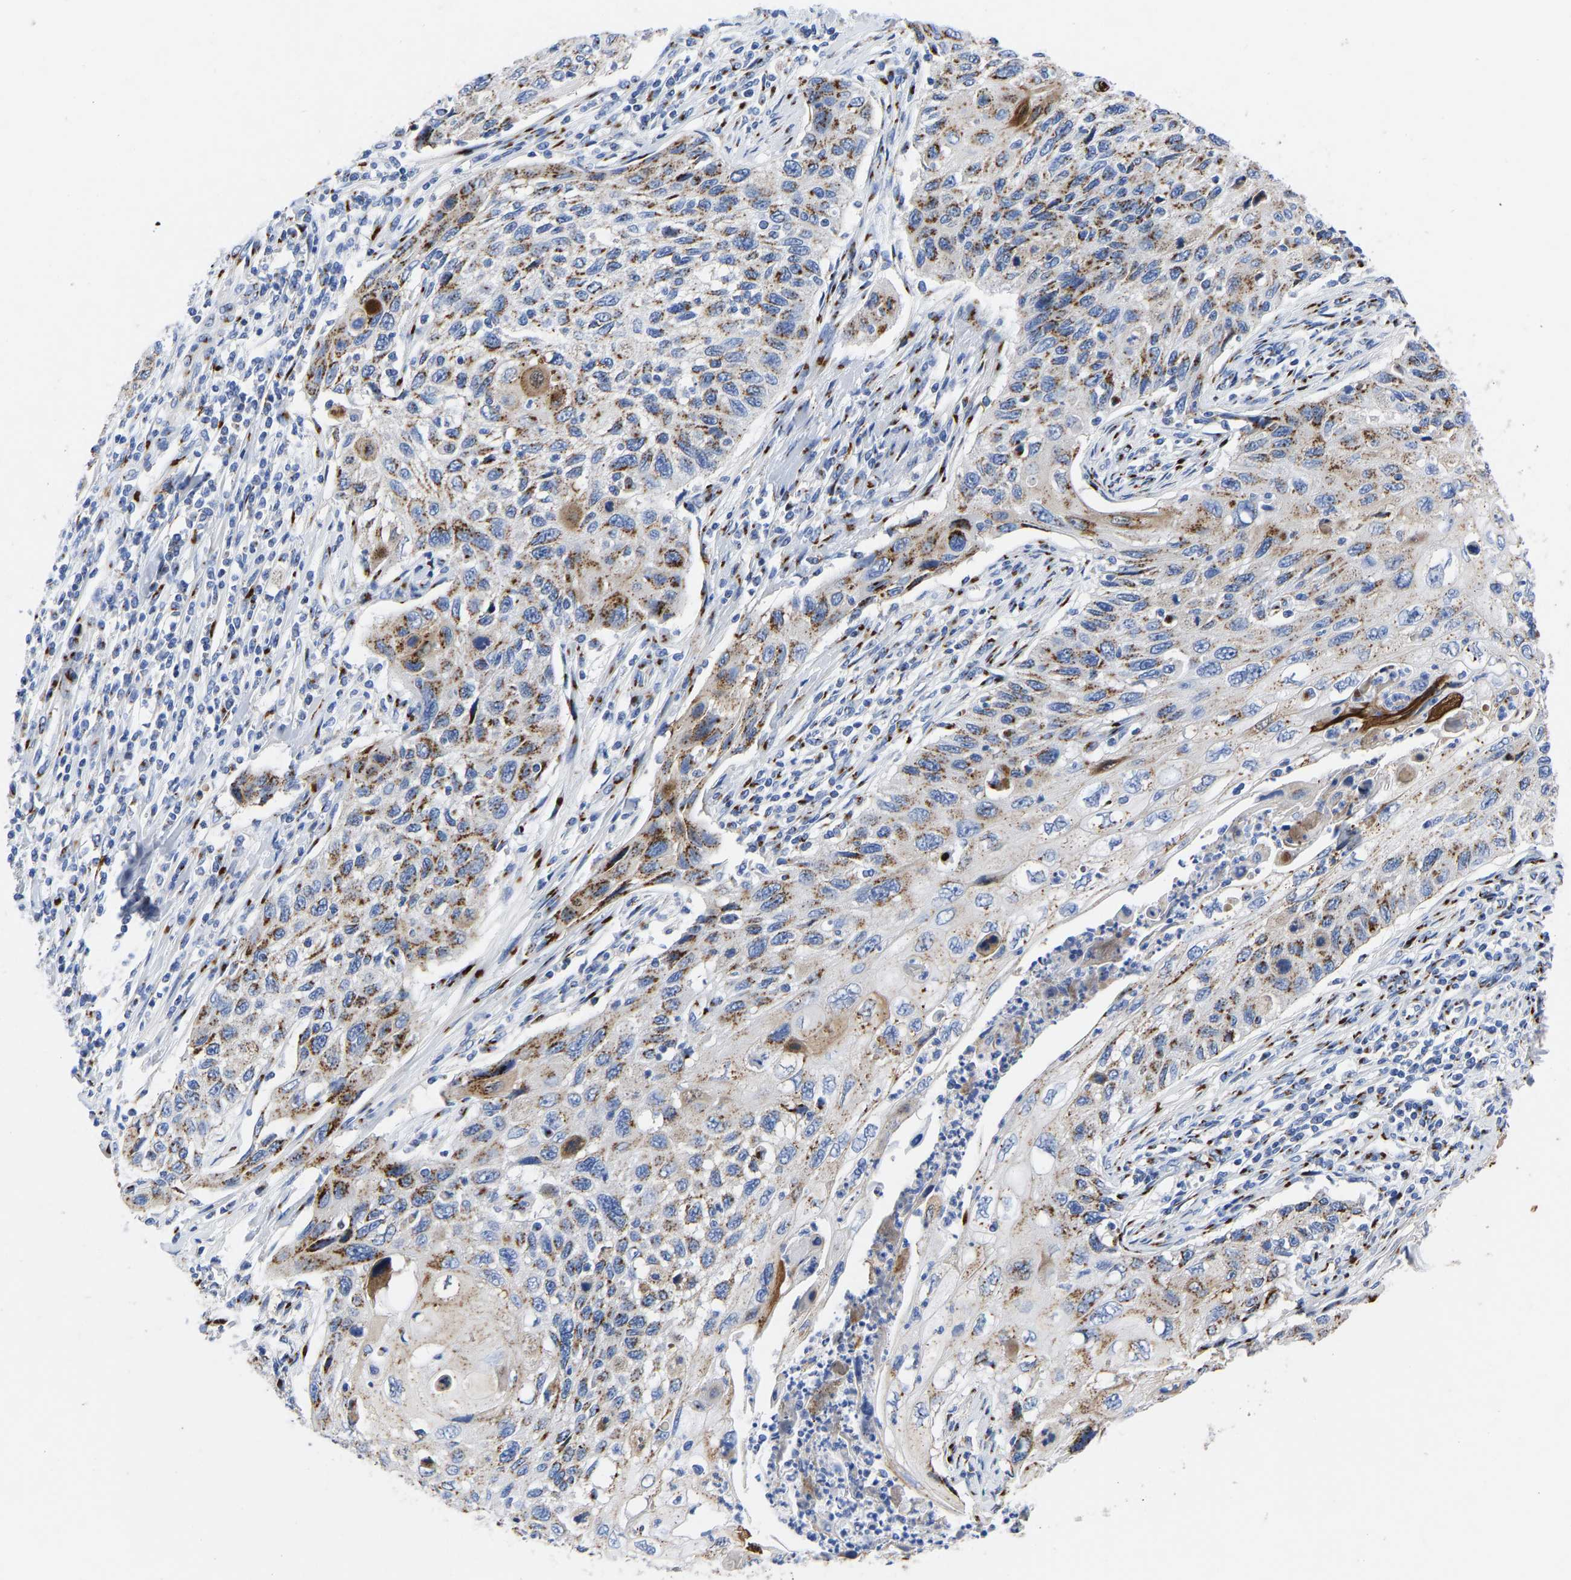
{"staining": {"intensity": "moderate", "quantity": ">75%", "location": "cytoplasmic/membranous"}, "tissue": "cervical cancer", "cell_type": "Tumor cells", "image_type": "cancer", "snomed": [{"axis": "morphology", "description": "Squamous cell carcinoma, NOS"}, {"axis": "topography", "description": "Cervix"}], "caption": "Brown immunohistochemical staining in human squamous cell carcinoma (cervical) shows moderate cytoplasmic/membranous staining in approximately >75% of tumor cells.", "gene": "TMEM87A", "patient": {"sex": "female", "age": 70}}